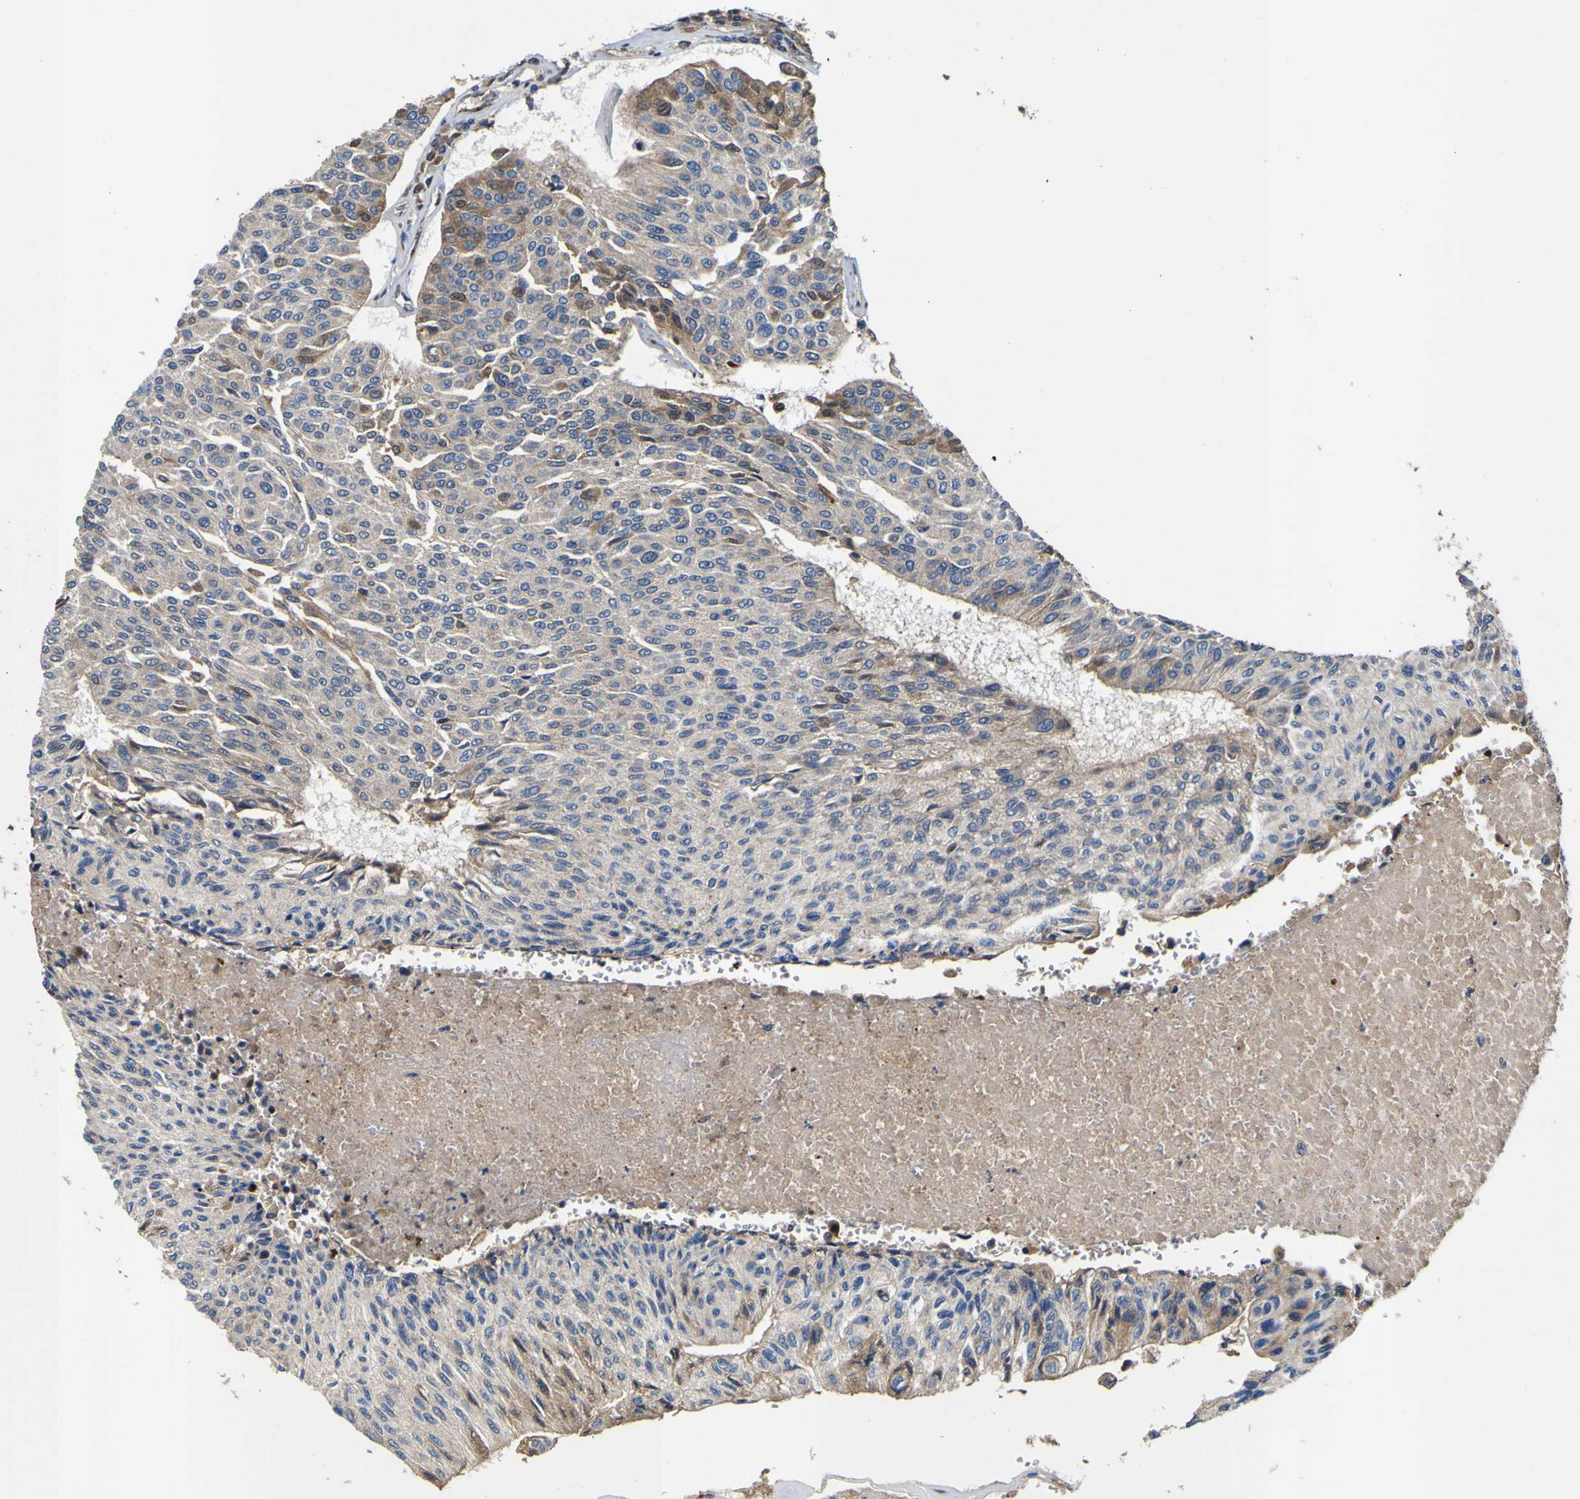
{"staining": {"intensity": "moderate", "quantity": ">75%", "location": "cytoplasmic/membranous"}, "tissue": "urothelial cancer", "cell_type": "Tumor cells", "image_type": "cancer", "snomed": [{"axis": "morphology", "description": "Urothelial carcinoma, High grade"}, {"axis": "topography", "description": "Urinary bladder"}], "caption": "IHC image of urothelial cancer stained for a protein (brown), which displays medium levels of moderate cytoplasmic/membranous staining in about >75% of tumor cells.", "gene": "COA1", "patient": {"sex": "male", "age": 66}}